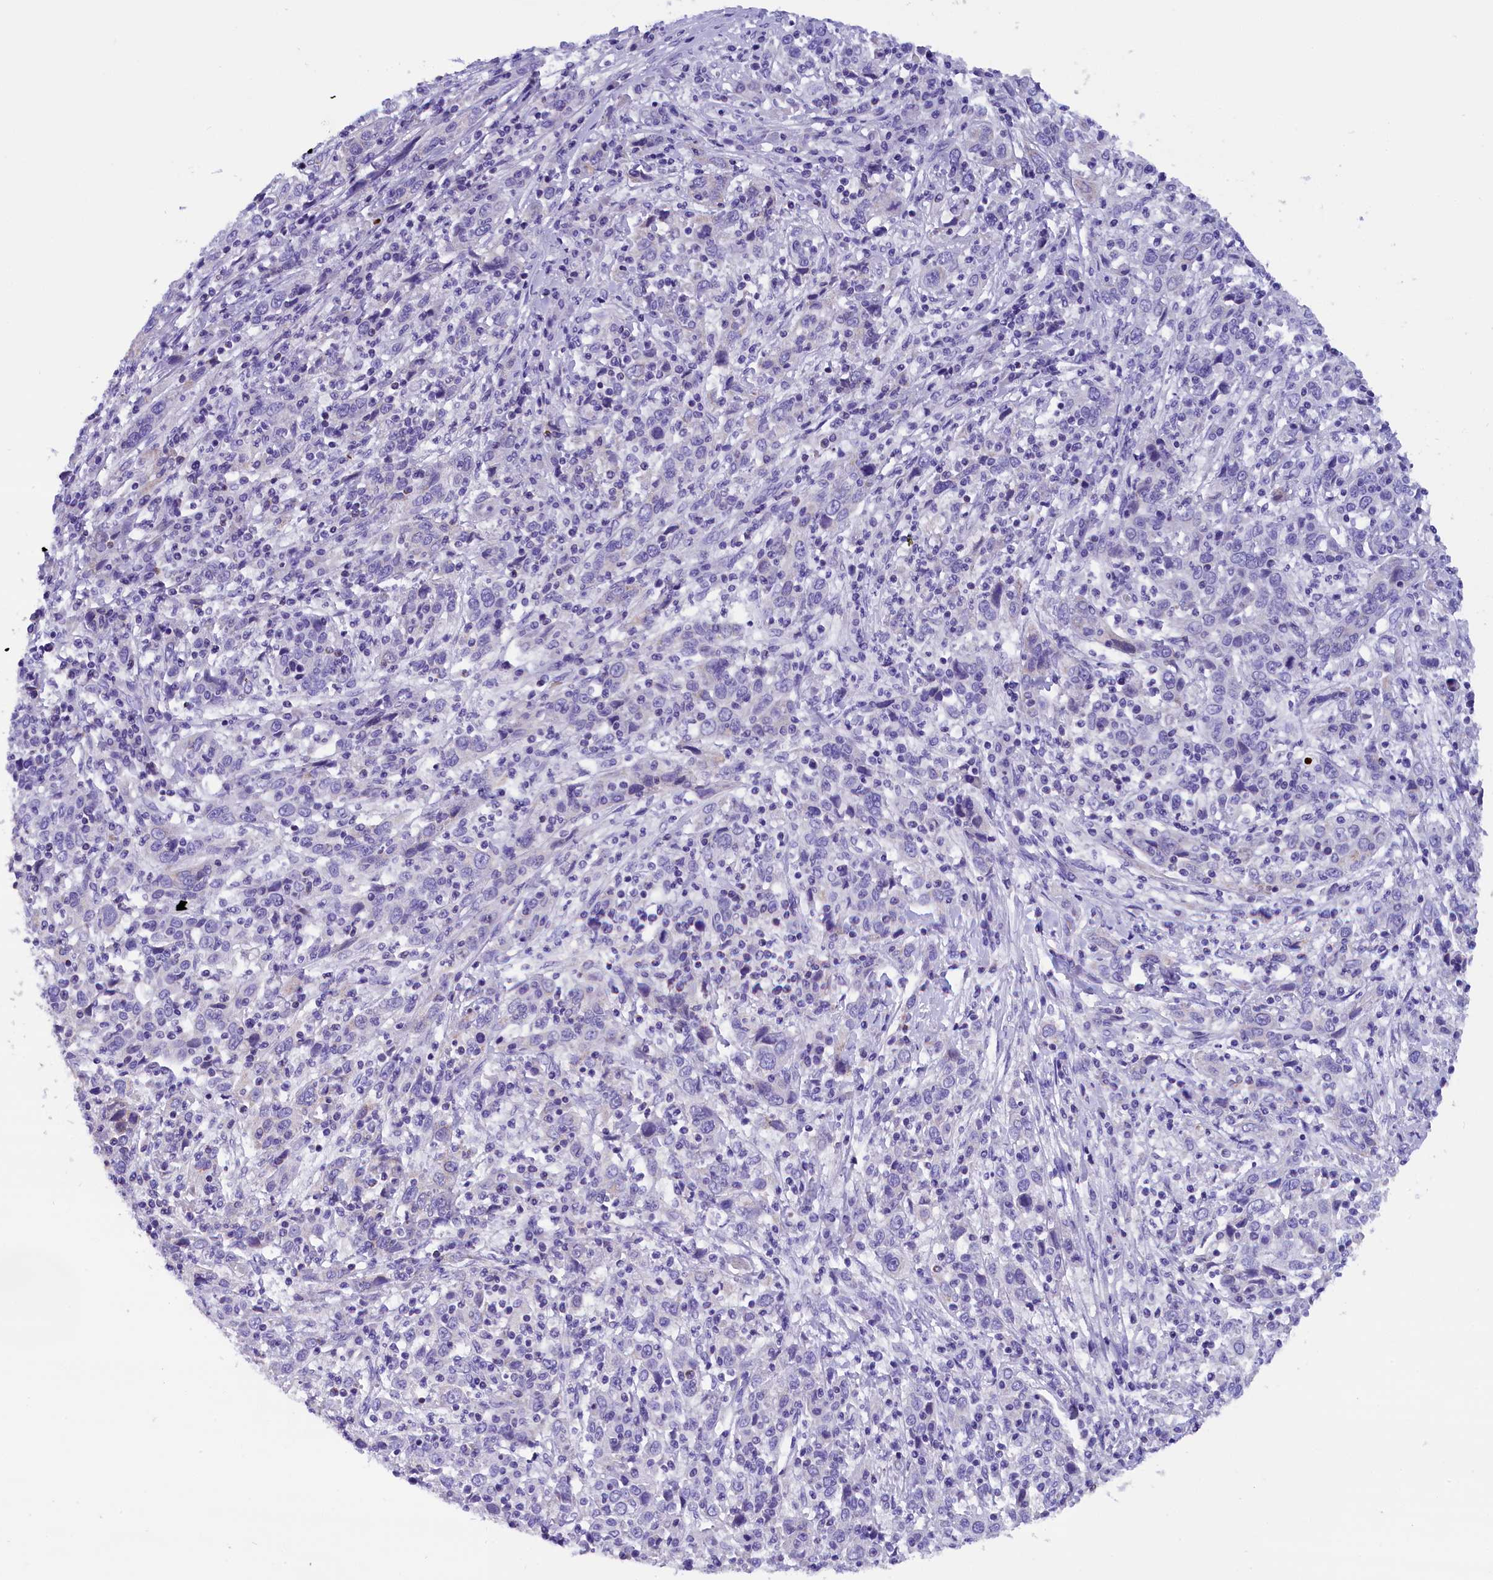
{"staining": {"intensity": "negative", "quantity": "none", "location": "none"}, "tissue": "cervical cancer", "cell_type": "Tumor cells", "image_type": "cancer", "snomed": [{"axis": "morphology", "description": "Squamous cell carcinoma, NOS"}, {"axis": "topography", "description": "Cervix"}], "caption": "Protein analysis of cervical cancer (squamous cell carcinoma) exhibits no significant staining in tumor cells.", "gene": "ABAT", "patient": {"sex": "female", "age": 46}}